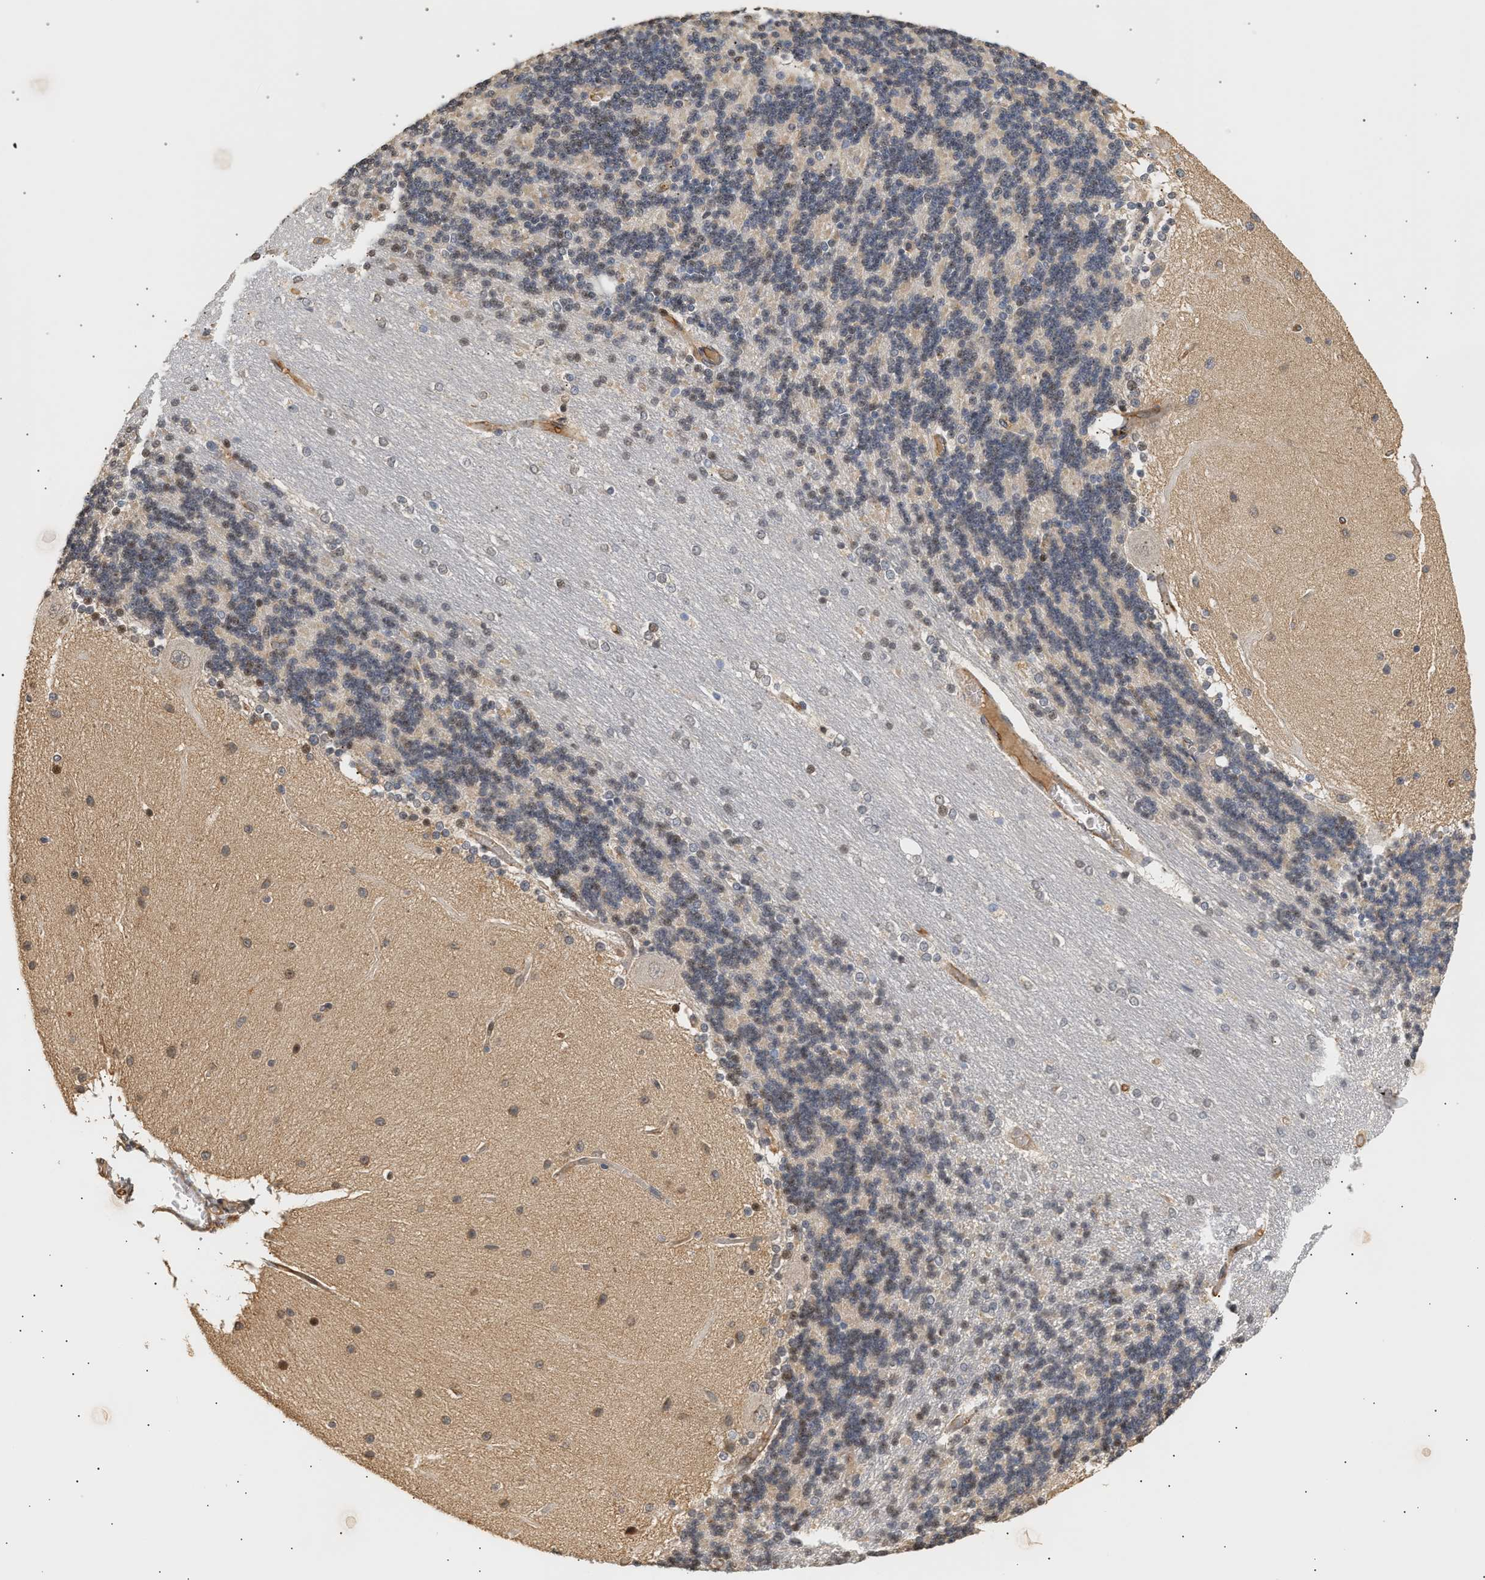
{"staining": {"intensity": "weak", "quantity": "<25%", "location": "cytoplasmic/membranous"}, "tissue": "cerebellum", "cell_type": "Cells in granular layer", "image_type": "normal", "snomed": [{"axis": "morphology", "description": "Normal tissue, NOS"}, {"axis": "topography", "description": "Cerebellum"}], "caption": "Immunohistochemical staining of unremarkable cerebellum exhibits no significant positivity in cells in granular layer. (IHC, brightfield microscopy, high magnification).", "gene": "PLXND1", "patient": {"sex": "female", "age": 54}}